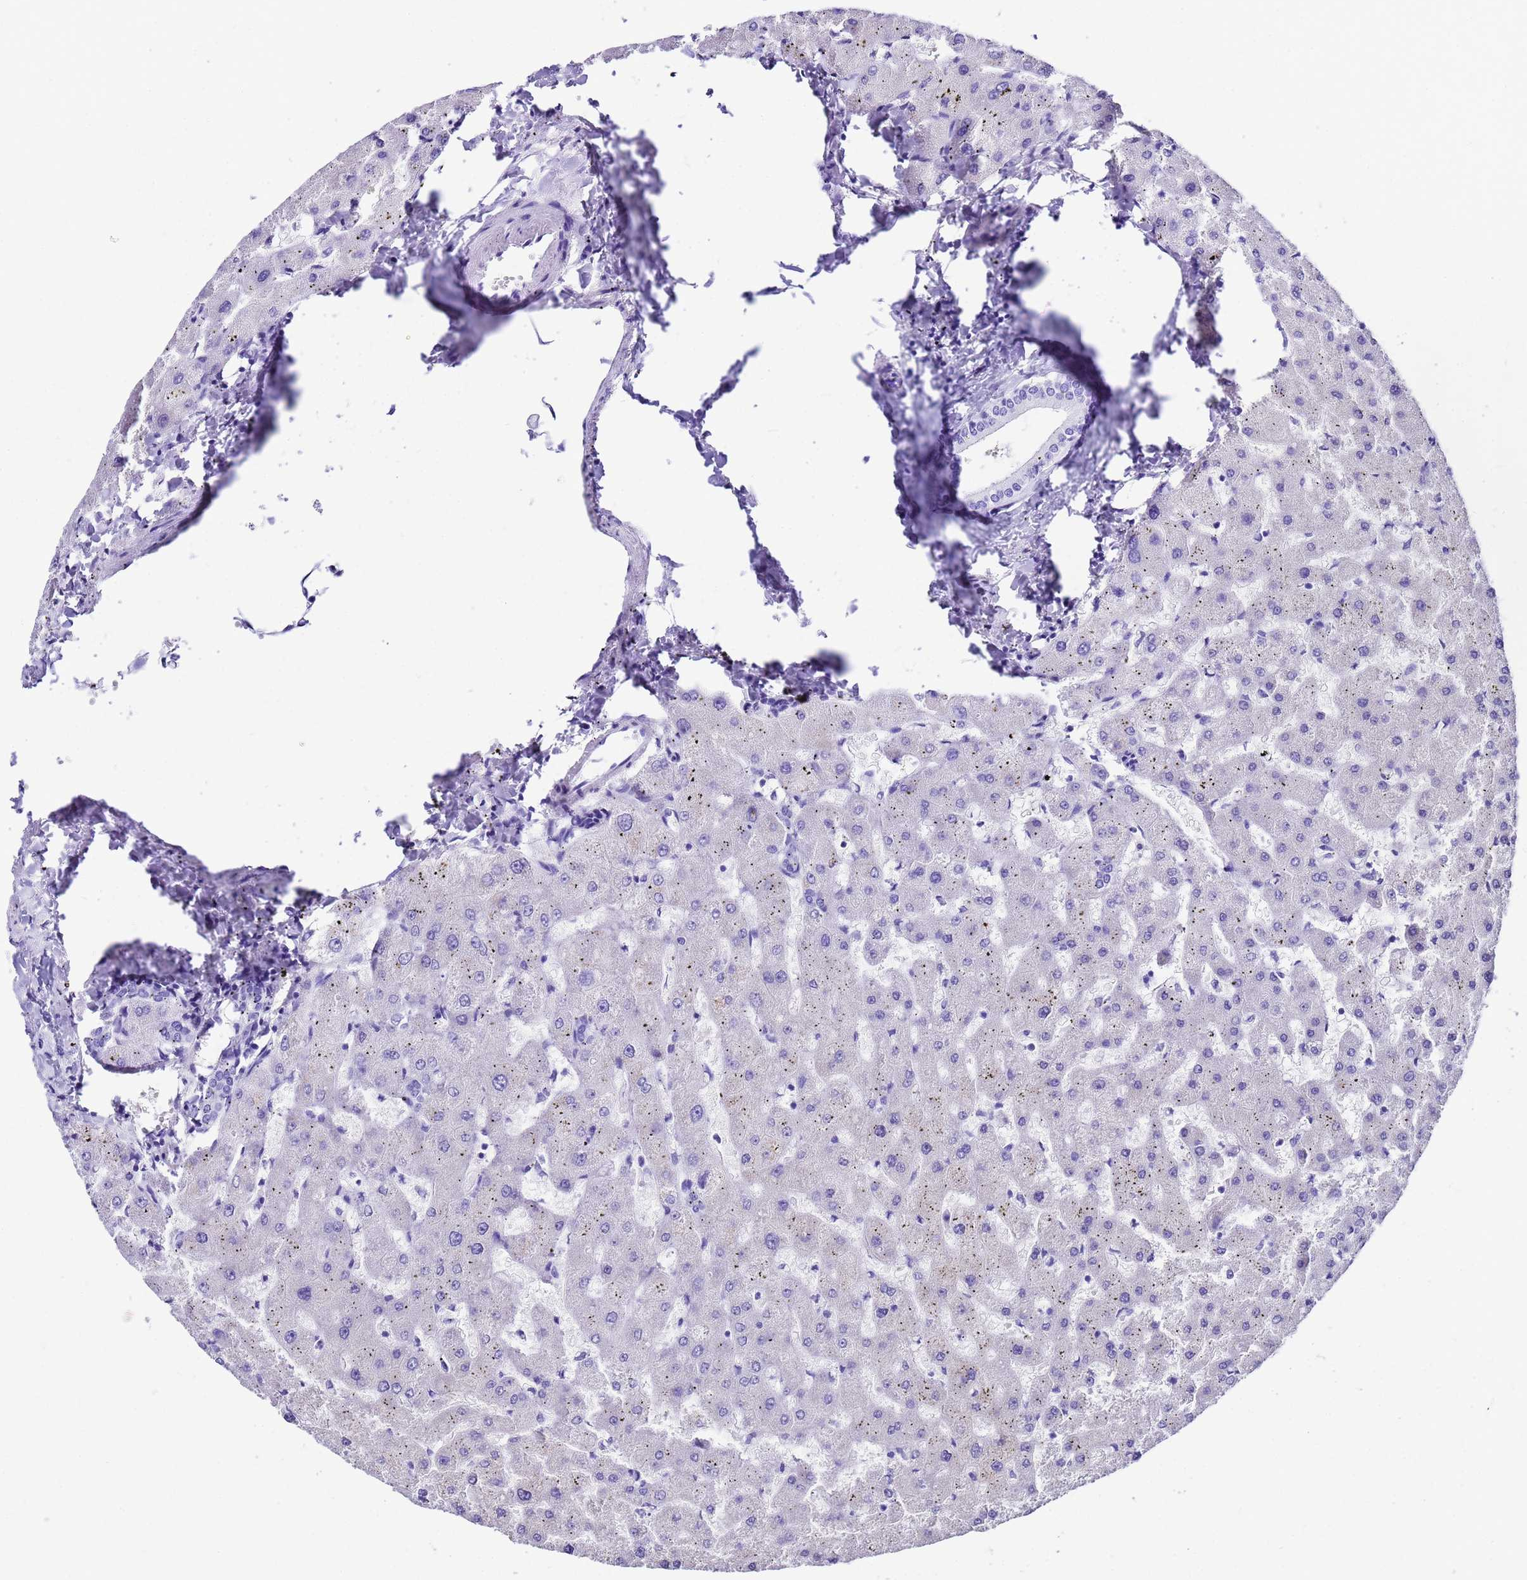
{"staining": {"intensity": "negative", "quantity": "none", "location": "none"}, "tissue": "liver", "cell_type": "Cholangiocytes", "image_type": "normal", "snomed": [{"axis": "morphology", "description": "Normal tissue, NOS"}, {"axis": "topography", "description": "Liver"}], "caption": "Immunohistochemistry (IHC) of unremarkable human liver shows no expression in cholangiocytes.", "gene": "UGT2A1", "patient": {"sex": "female", "age": 63}}